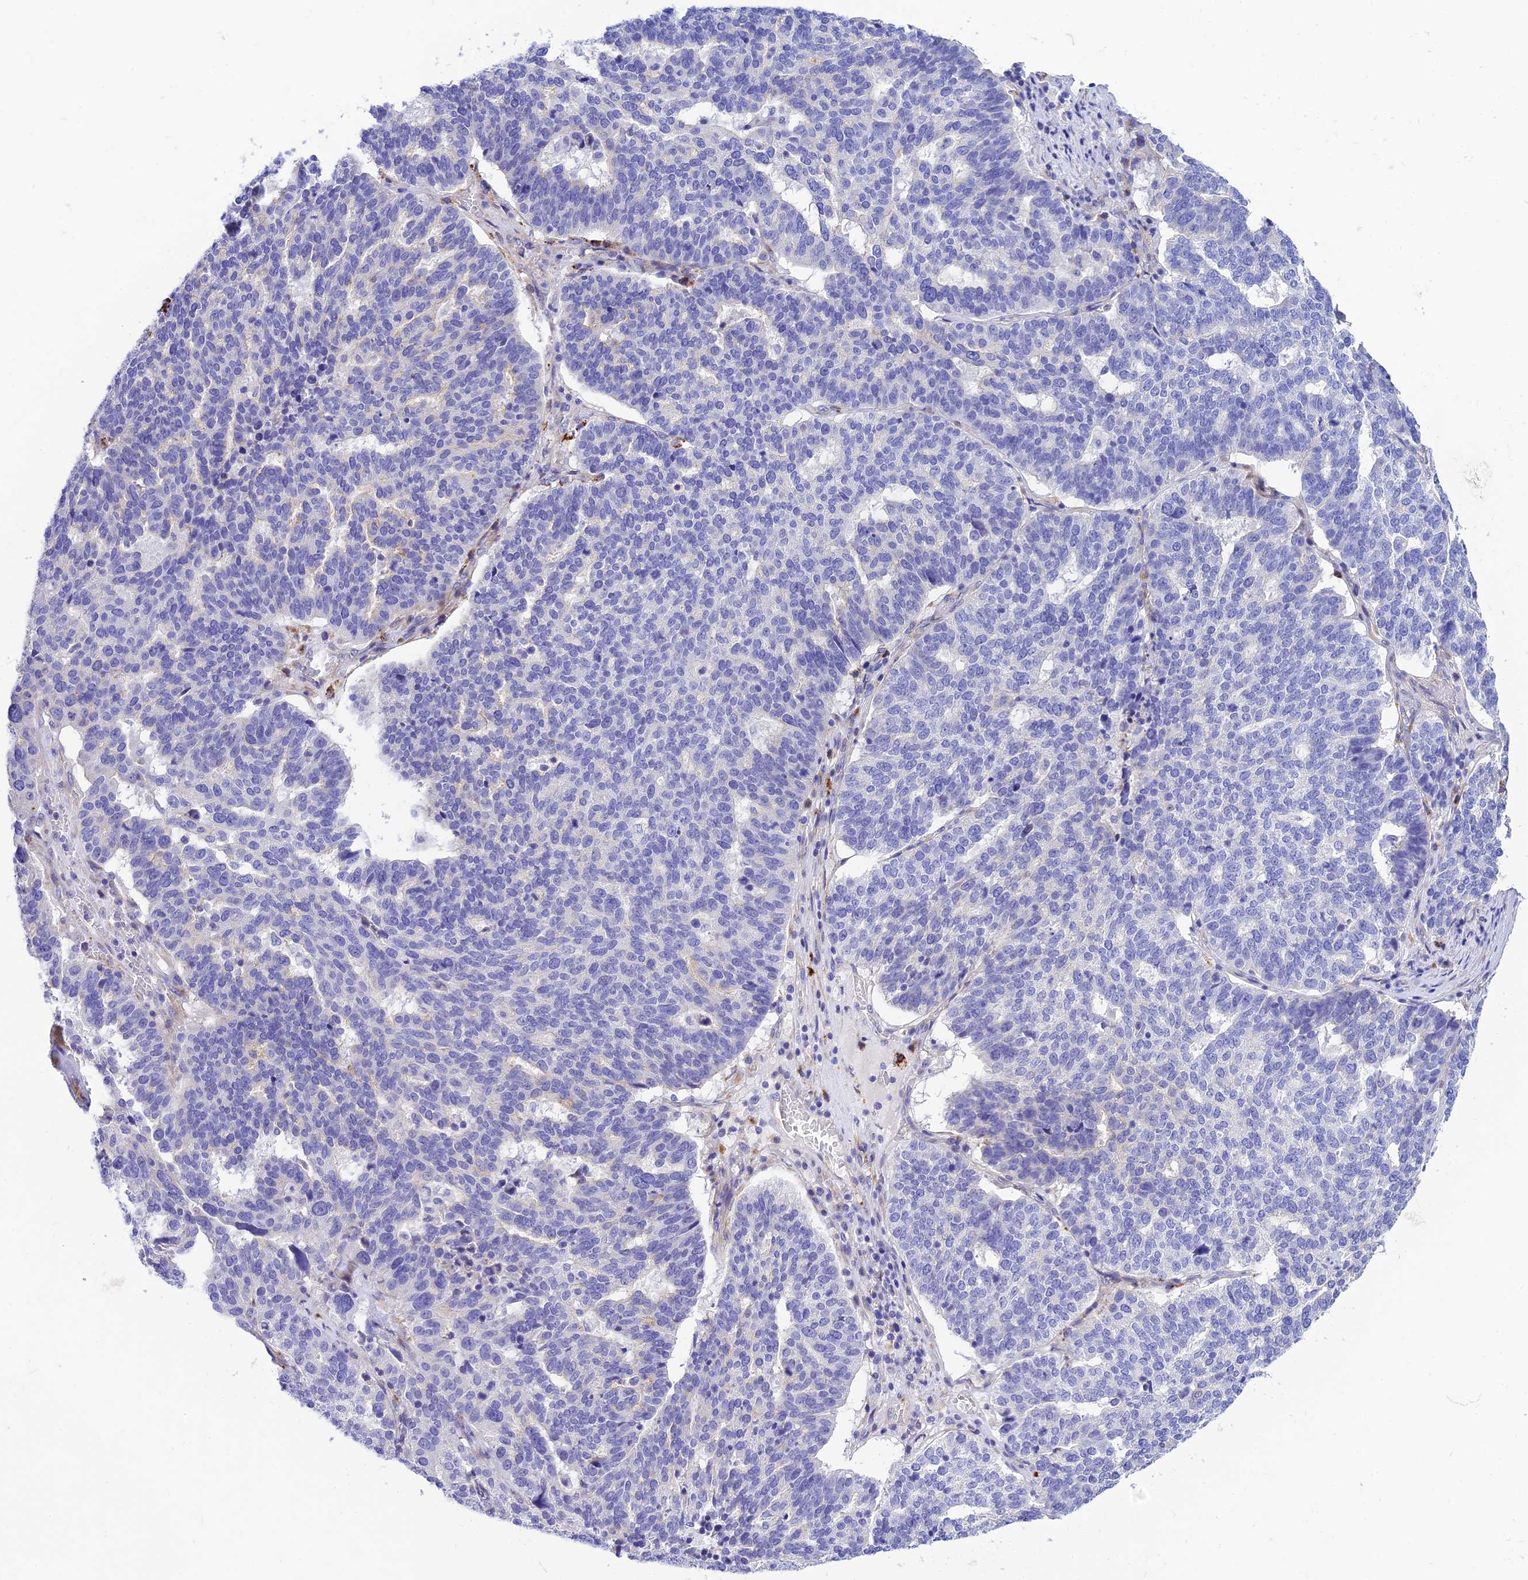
{"staining": {"intensity": "negative", "quantity": "none", "location": "none"}, "tissue": "ovarian cancer", "cell_type": "Tumor cells", "image_type": "cancer", "snomed": [{"axis": "morphology", "description": "Cystadenocarcinoma, serous, NOS"}, {"axis": "topography", "description": "Ovary"}], "caption": "Immunohistochemistry image of human ovarian cancer (serous cystadenocarcinoma) stained for a protein (brown), which exhibits no staining in tumor cells.", "gene": "ZDHHC16", "patient": {"sex": "female", "age": 59}}